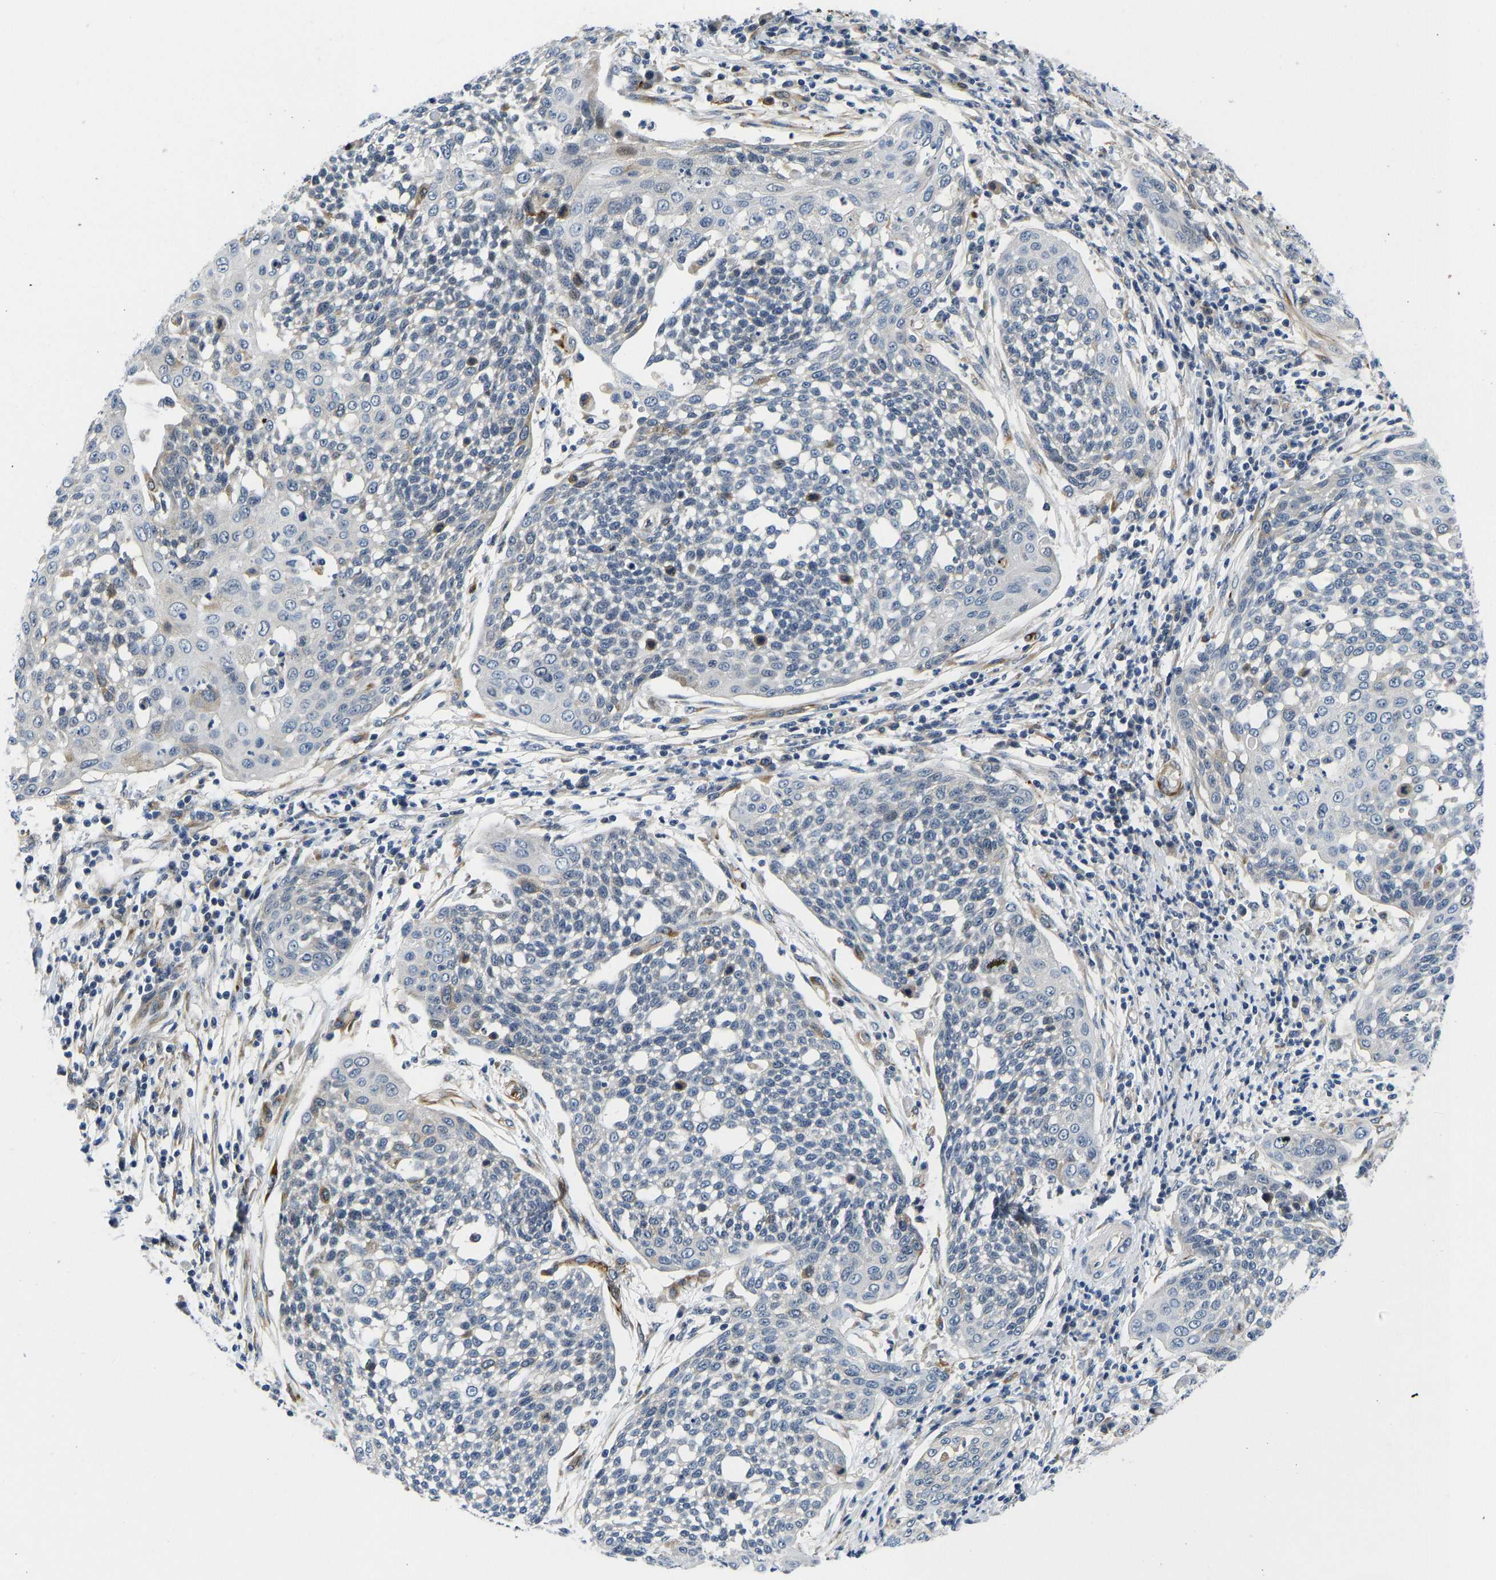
{"staining": {"intensity": "moderate", "quantity": "<25%", "location": "cytoplasmic/membranous,nuclear"}, "tissue": "cervical cancer", "cell_type": "Tumor cells", "image_type": "cancer", "snomed": [{"axis": "morphology", "description": "Squamous cell carcinoma, NOS"}, {"axis": "topography", "description": "Cervix"}], "caption": "IHC staining of cervical squamous cell carcinoma, which reveals low levels of moderate cytoplasmic/membranous and nuclear expression in about <25% of tumor cells indicating moderate cytoplasmic/membranous and nuclear protein positivity. The staining was performed using DAB (brown) for protein detection and nuclei were counterstained in hematoxylin (blue).", "gene": "RESF1", "patient": {"sex": "female", "age": 34}}